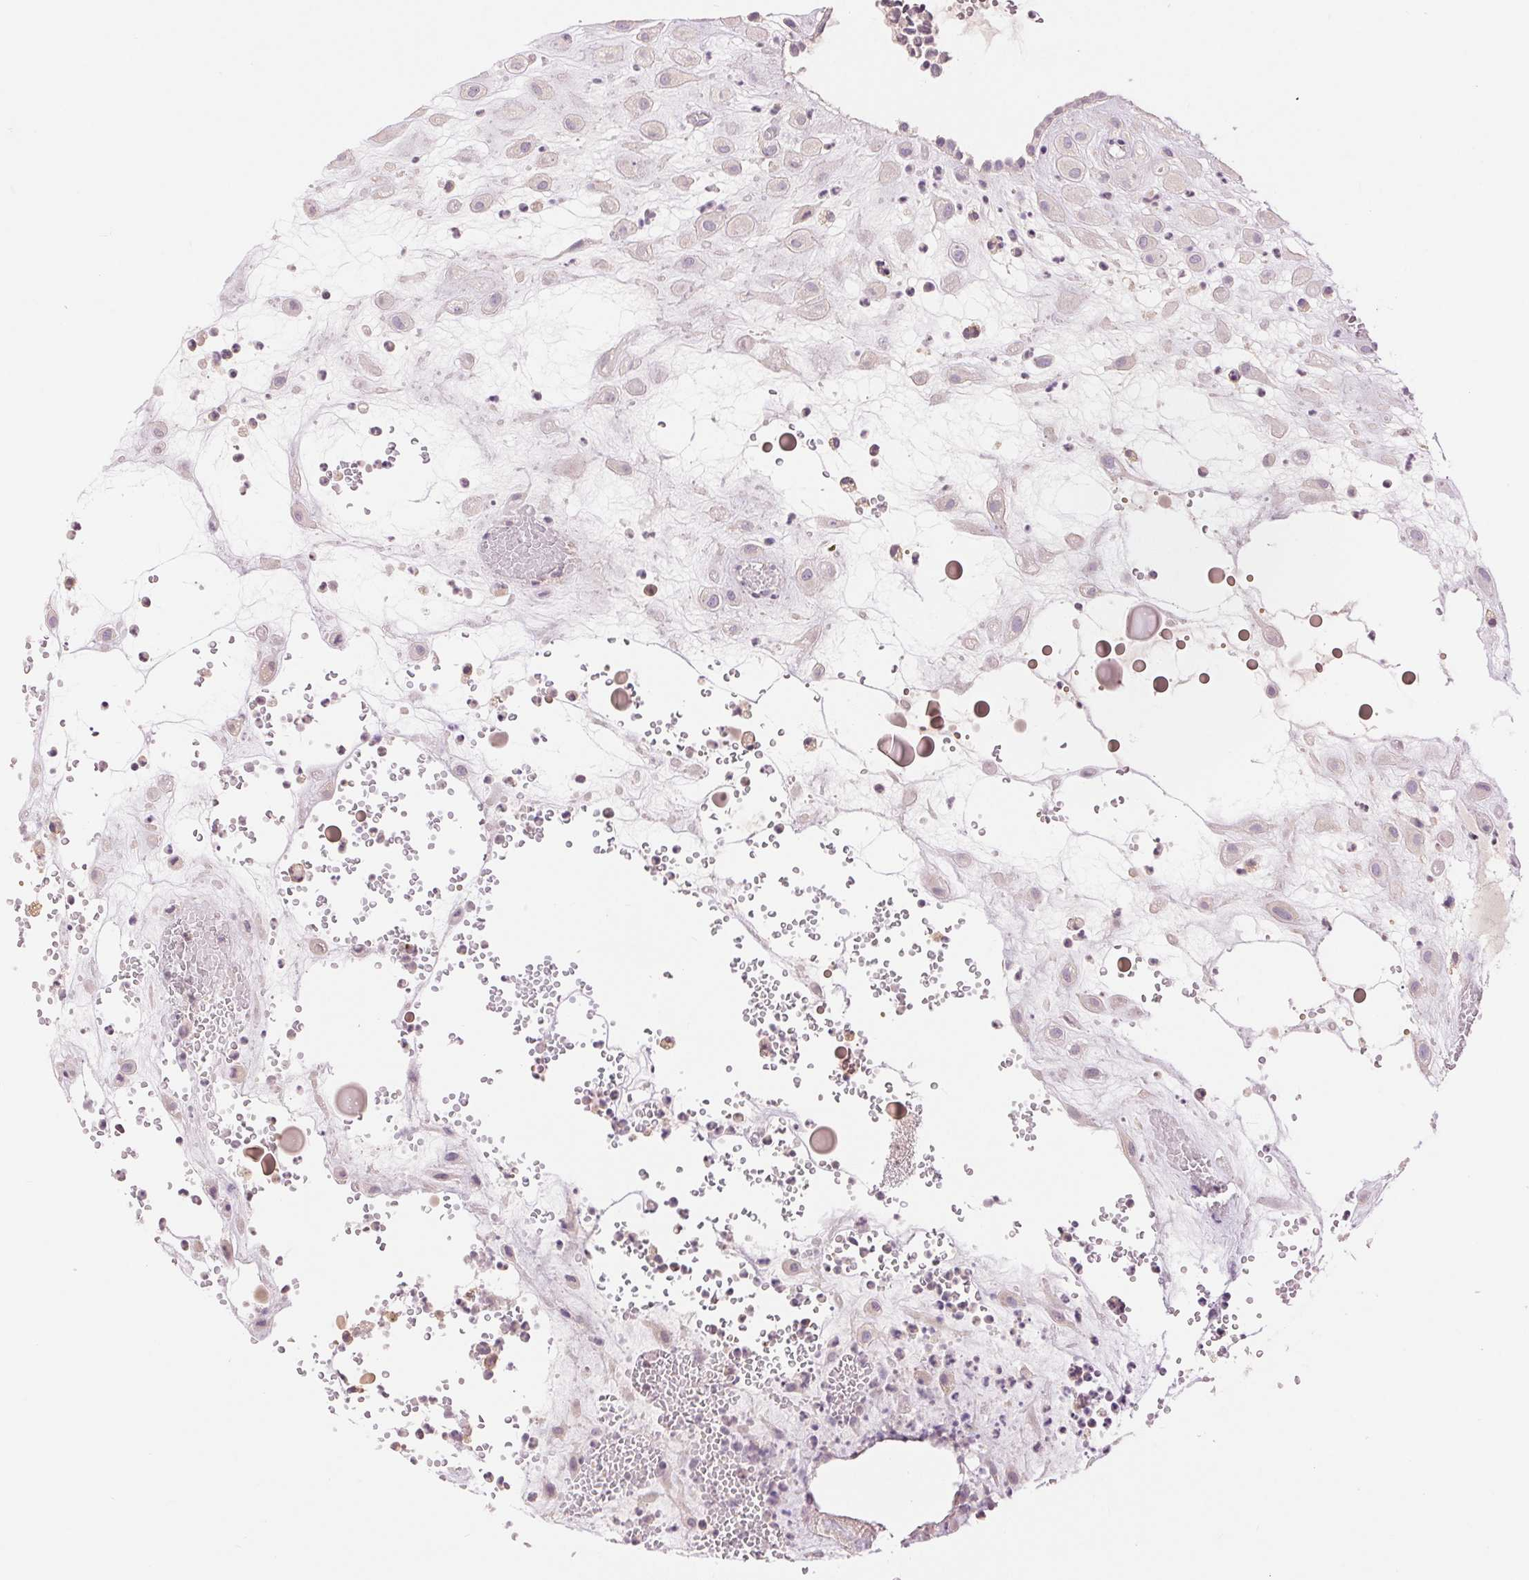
{"staining": {"intensity": "negative", "quantity": "none", "location": "none"}, "tissue": "placenta", "cell_type": "Decidual cells", "image_type": "normal", "snomed": [{"axis": "morphology", "description": "Normal tissue, NOS"}, {"axis": "topography", "description": "Placenta"}], "caption": "Image shows no protein expression in decidual cells of benign placenta. The staining was performed using DAB to visualize the protein expression in brown, while the nuclei were stained in blue with hematoxylin (Magnification: 20x).", "gene": "FXYD4", "patient": {"sex": "female", "age": 24}}